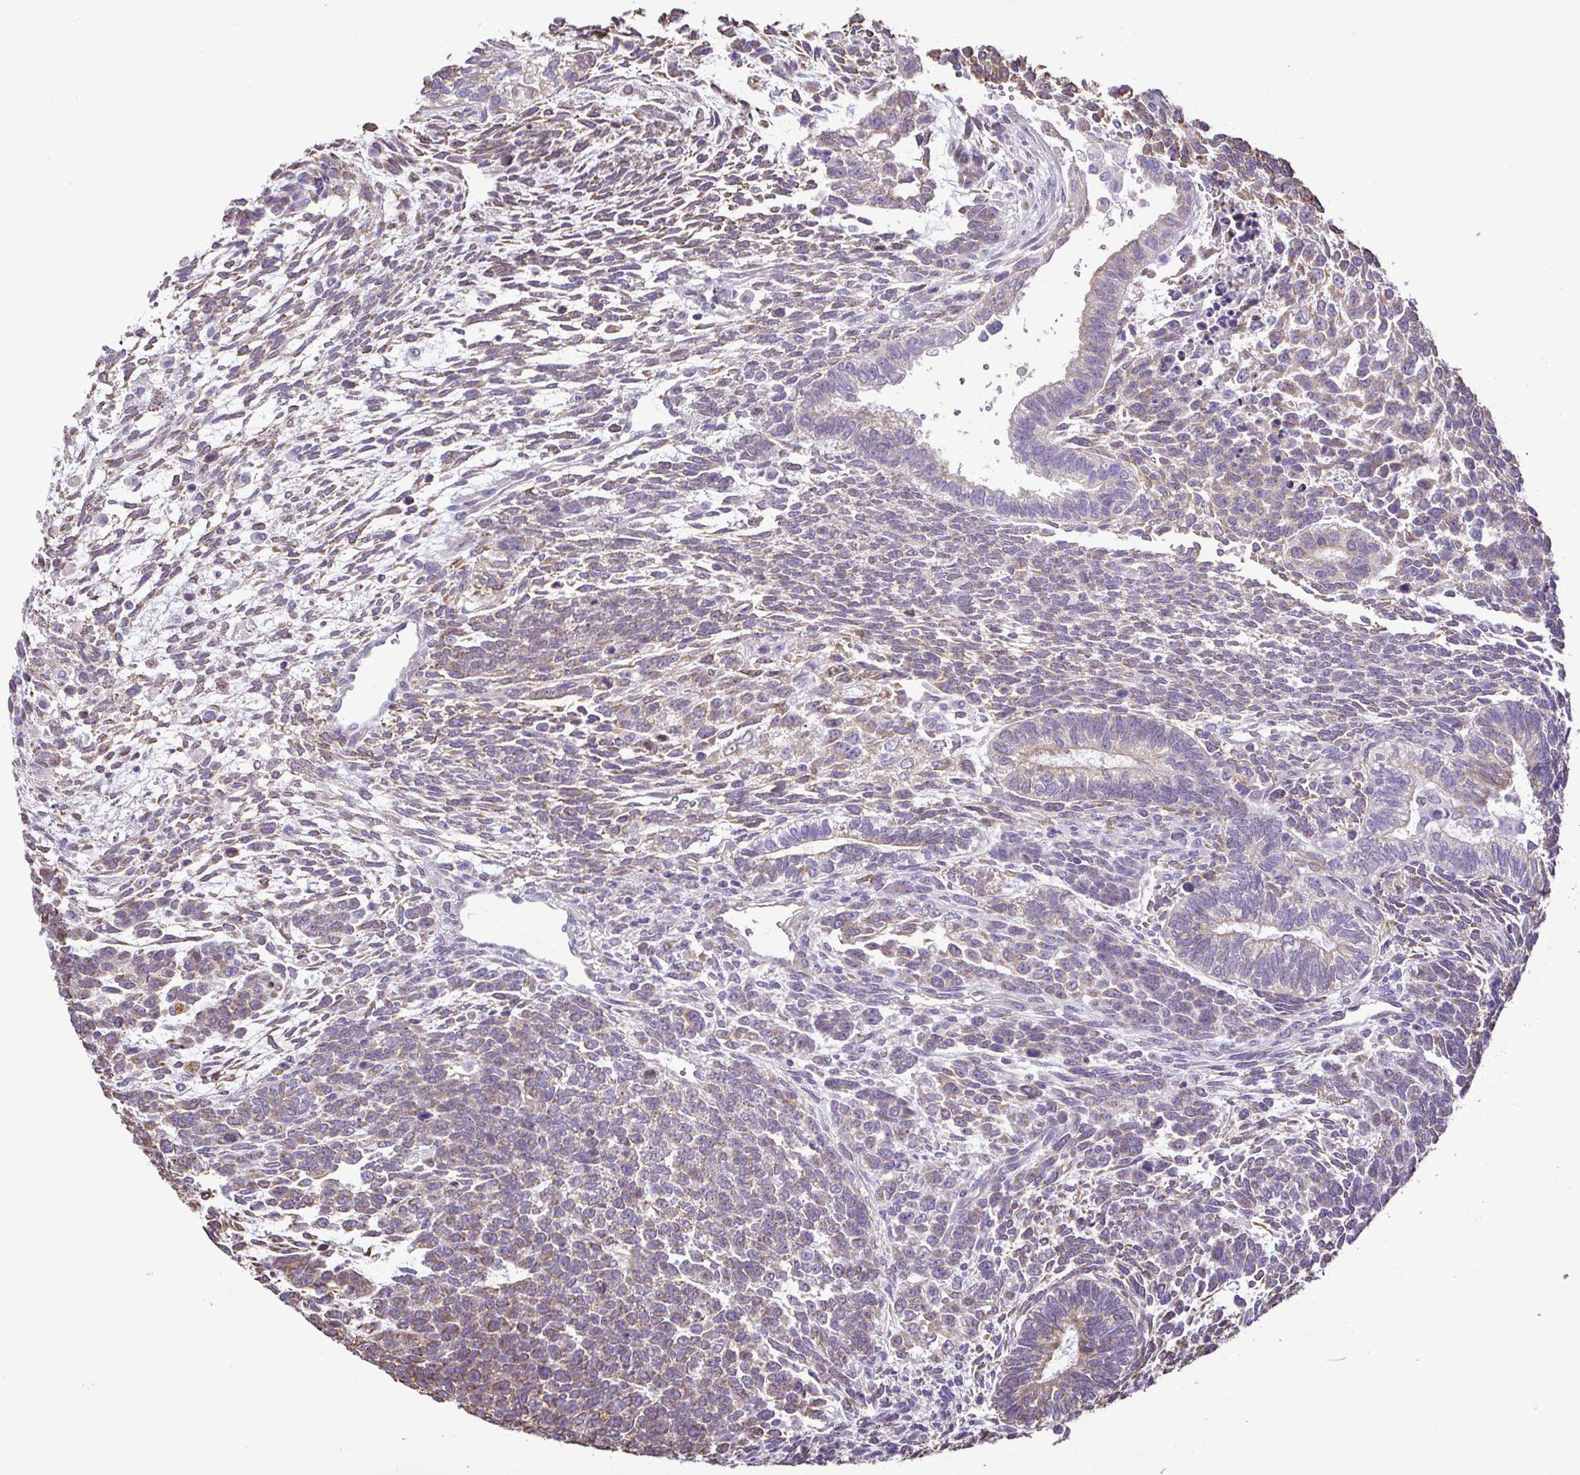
{"staining": {"intensity": "moderate", "quantity": "25%-75%", "location": "cytoplasmic/membranous"}, "tissue": "testis cancer", "cell_type": "Tumor cells", "image_type": "cancer", "snomed": [{"axis": "morphology", "description": "Carcinoma, Embryonal, NOS"}, {"axis": "topography", "description": "Testis"}], "caption": "Tumor cells demonstrate medium levels of moderate cytoplasmic/membranous staining in approximately 25%-75% of cells in human embryonal carcinoma (testis).", "gene": "MYL10", "patient": {"sex": "male", "age": 23}}